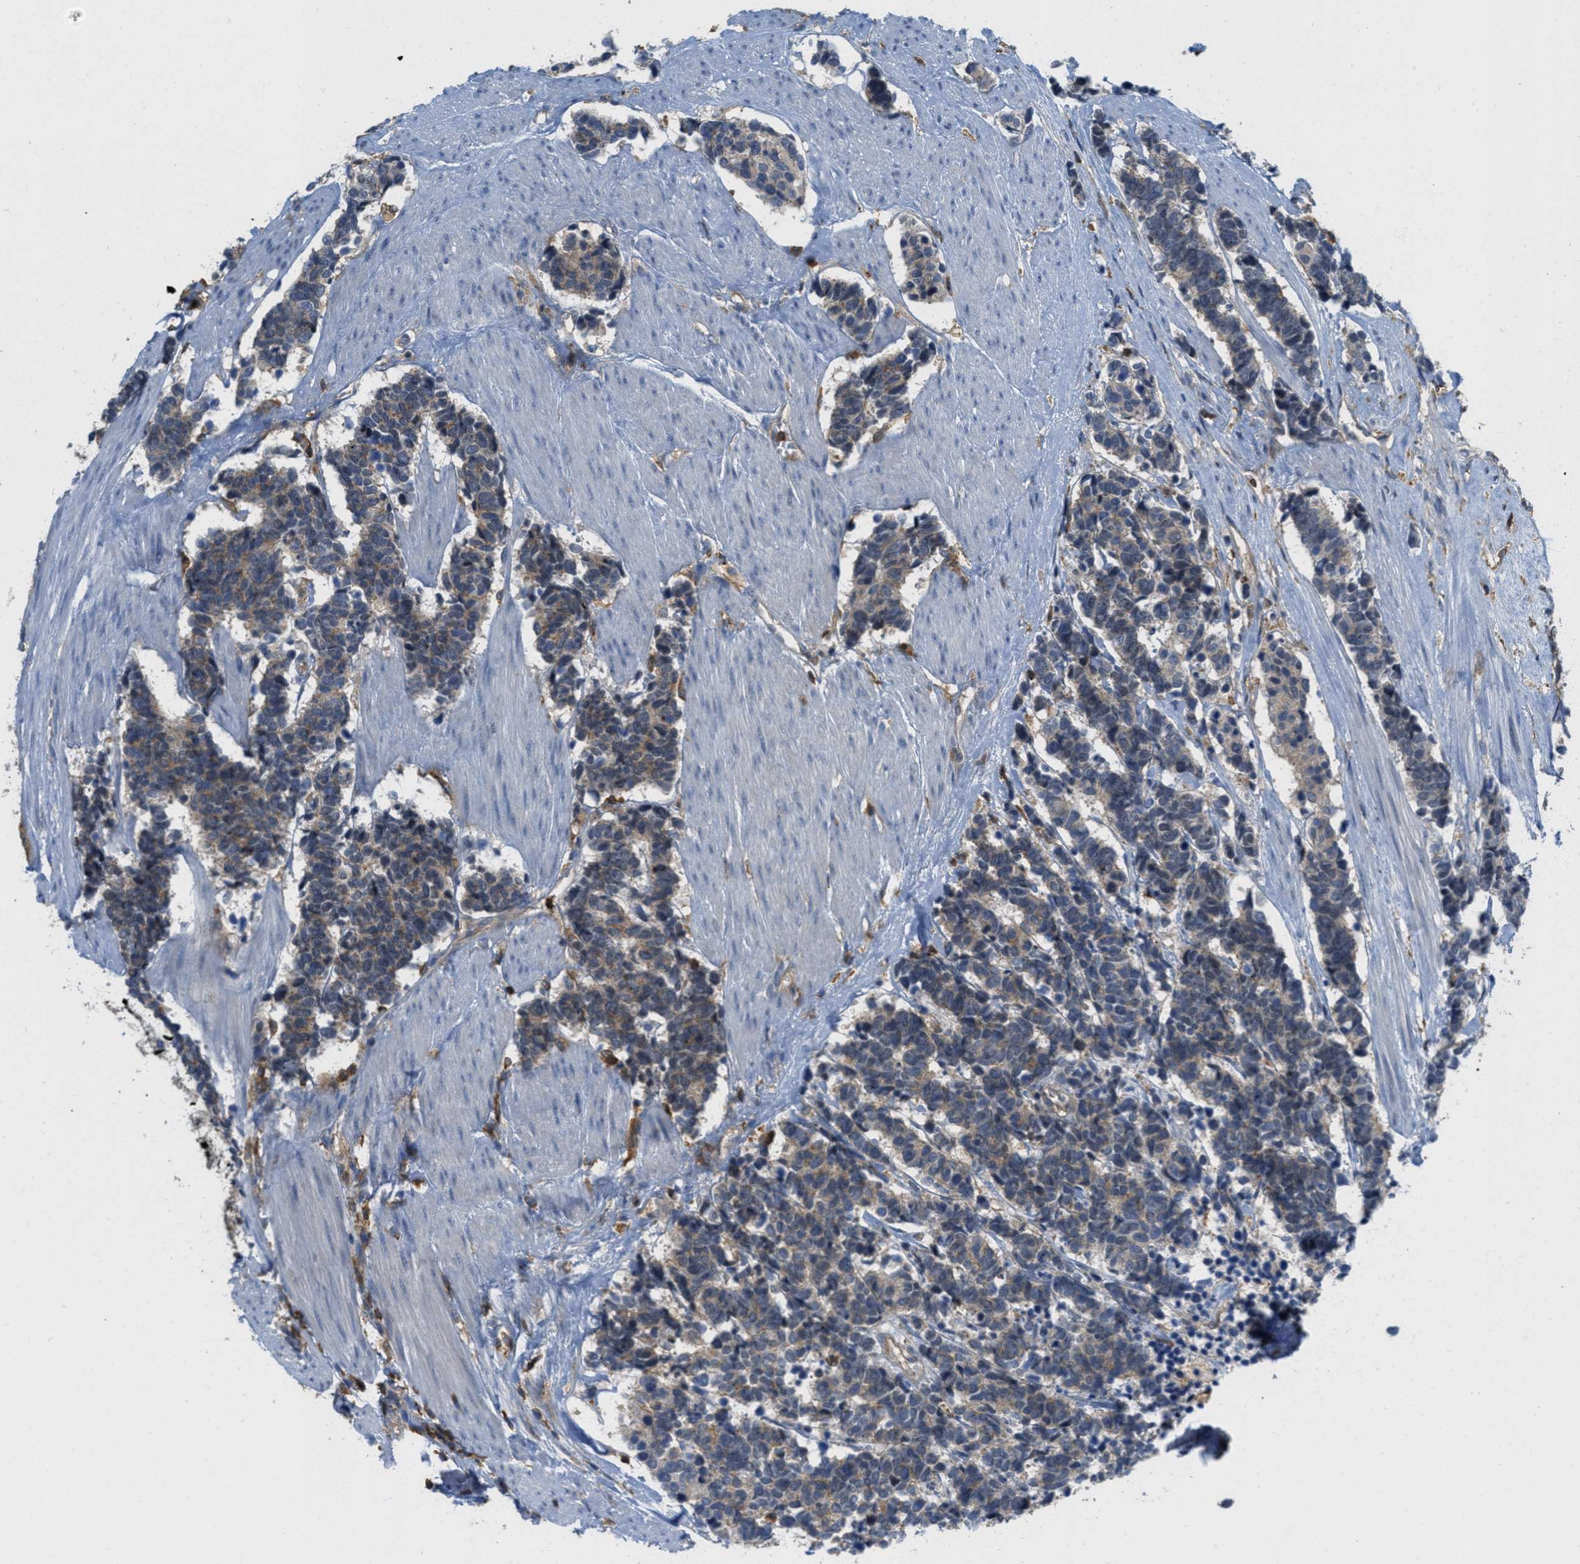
{"staining": {"intensity": "weak", "quantity": "<25%", "location": "cytoplasmic/membranous"}, "tissue": "carcinoid", "cell_type": "Tumor cells", "image_type": "cancer", "snomed": [{"axis": "morphology", "description": "Carcinoma, NOS"}, {"axis": "morphology", "description": "Carcinoid, malignant, NOS"}, {"axis": "topography", "description": "Urinary bladder"}], "caption": "Histopathology image shows no significant protein positivity in tumor cells of carcinoma.", "gene": "GRIK2", "patient": {"sex": "male", "age": 57}}